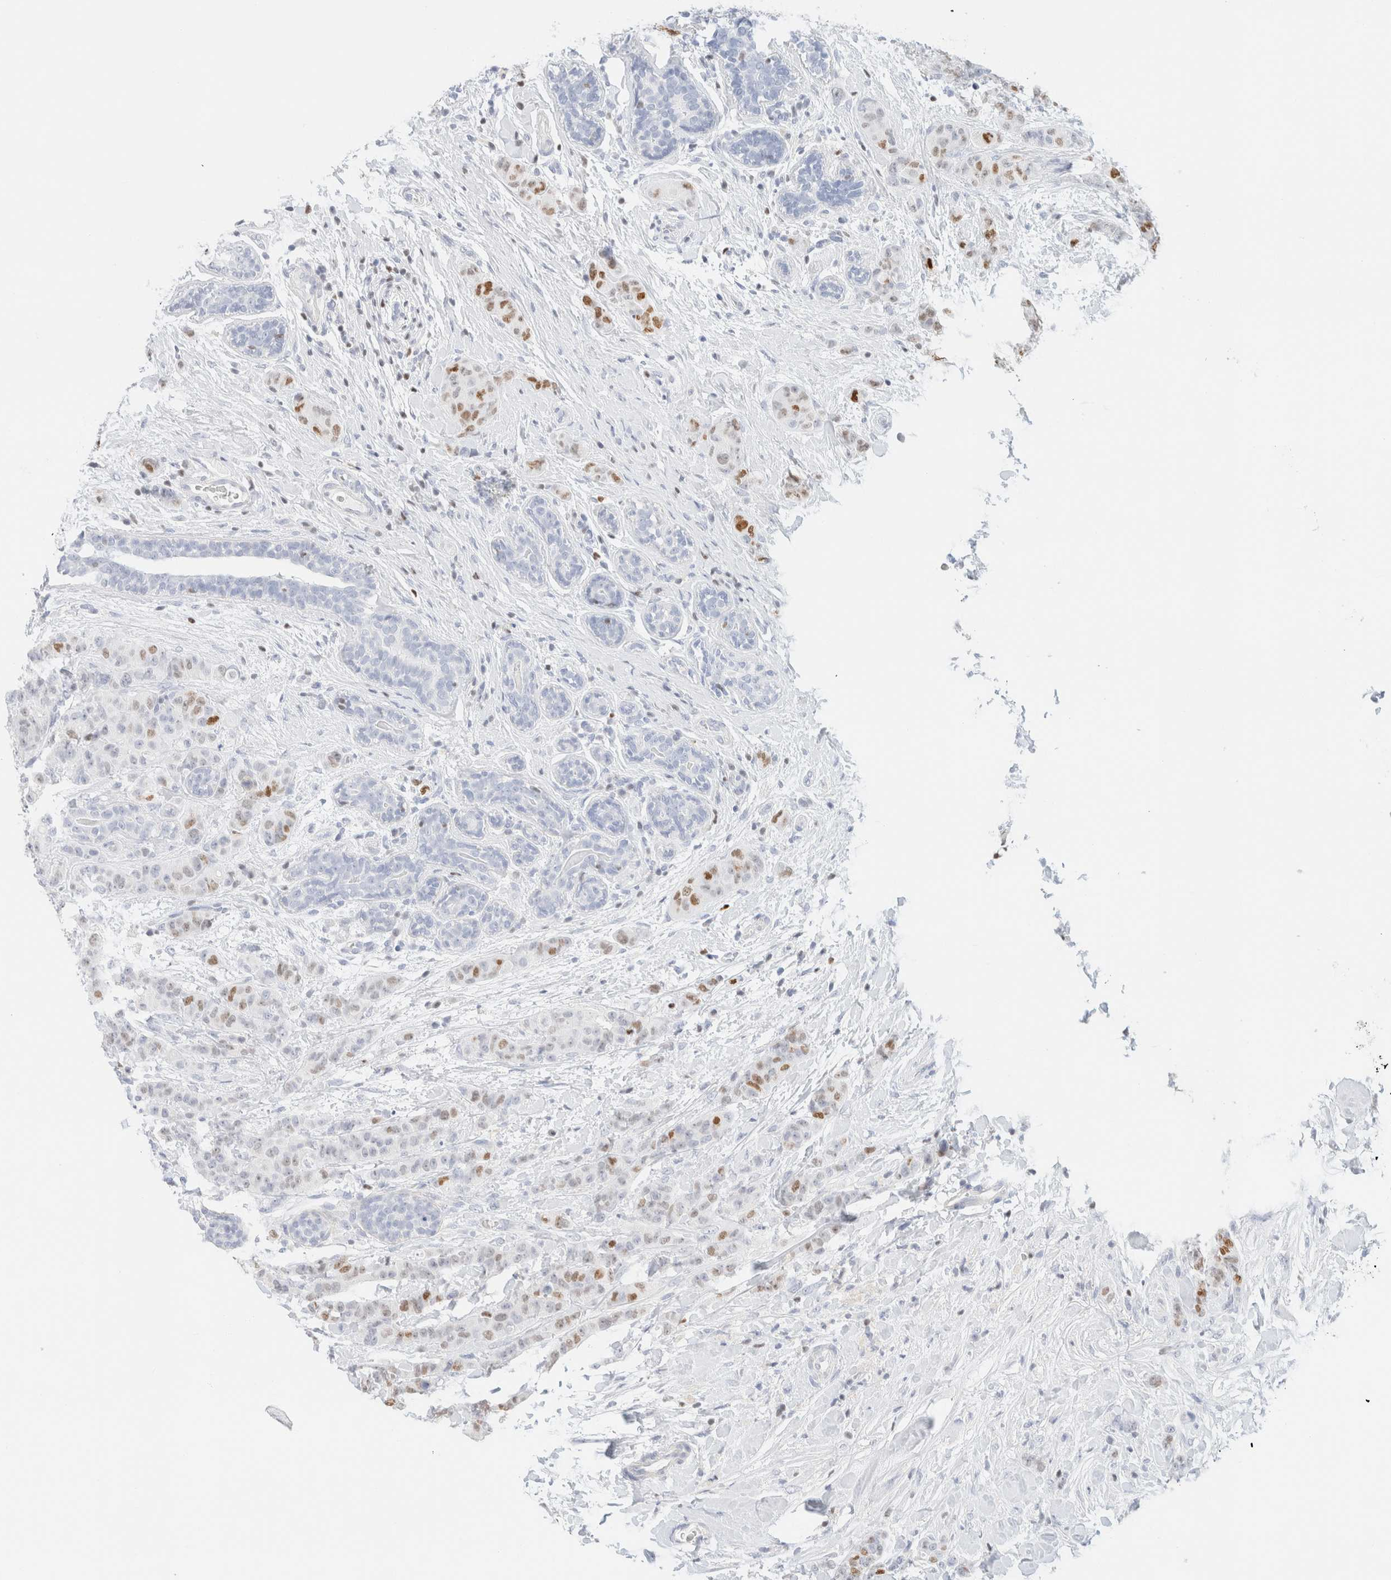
{"staining": {"intensity": "negative", "quantity": "none", "location": "none"}, "tissue": "breast cancer", "cell_type": "Tumor cells", "image_type": "cancer", "snomed": [{"axis": "morphology", "description": "Normal tissue, NOS"}, {"axis": "morphology", "description": "Duct carcinoma"}, {"axis": "topography", "description": "Breast"}], "caption": "A photomicrograph of human breast cancer is negative for staining in tumor cells.", "gene": "IKZF3", "patient": {"sex": "female", "age": 40}}